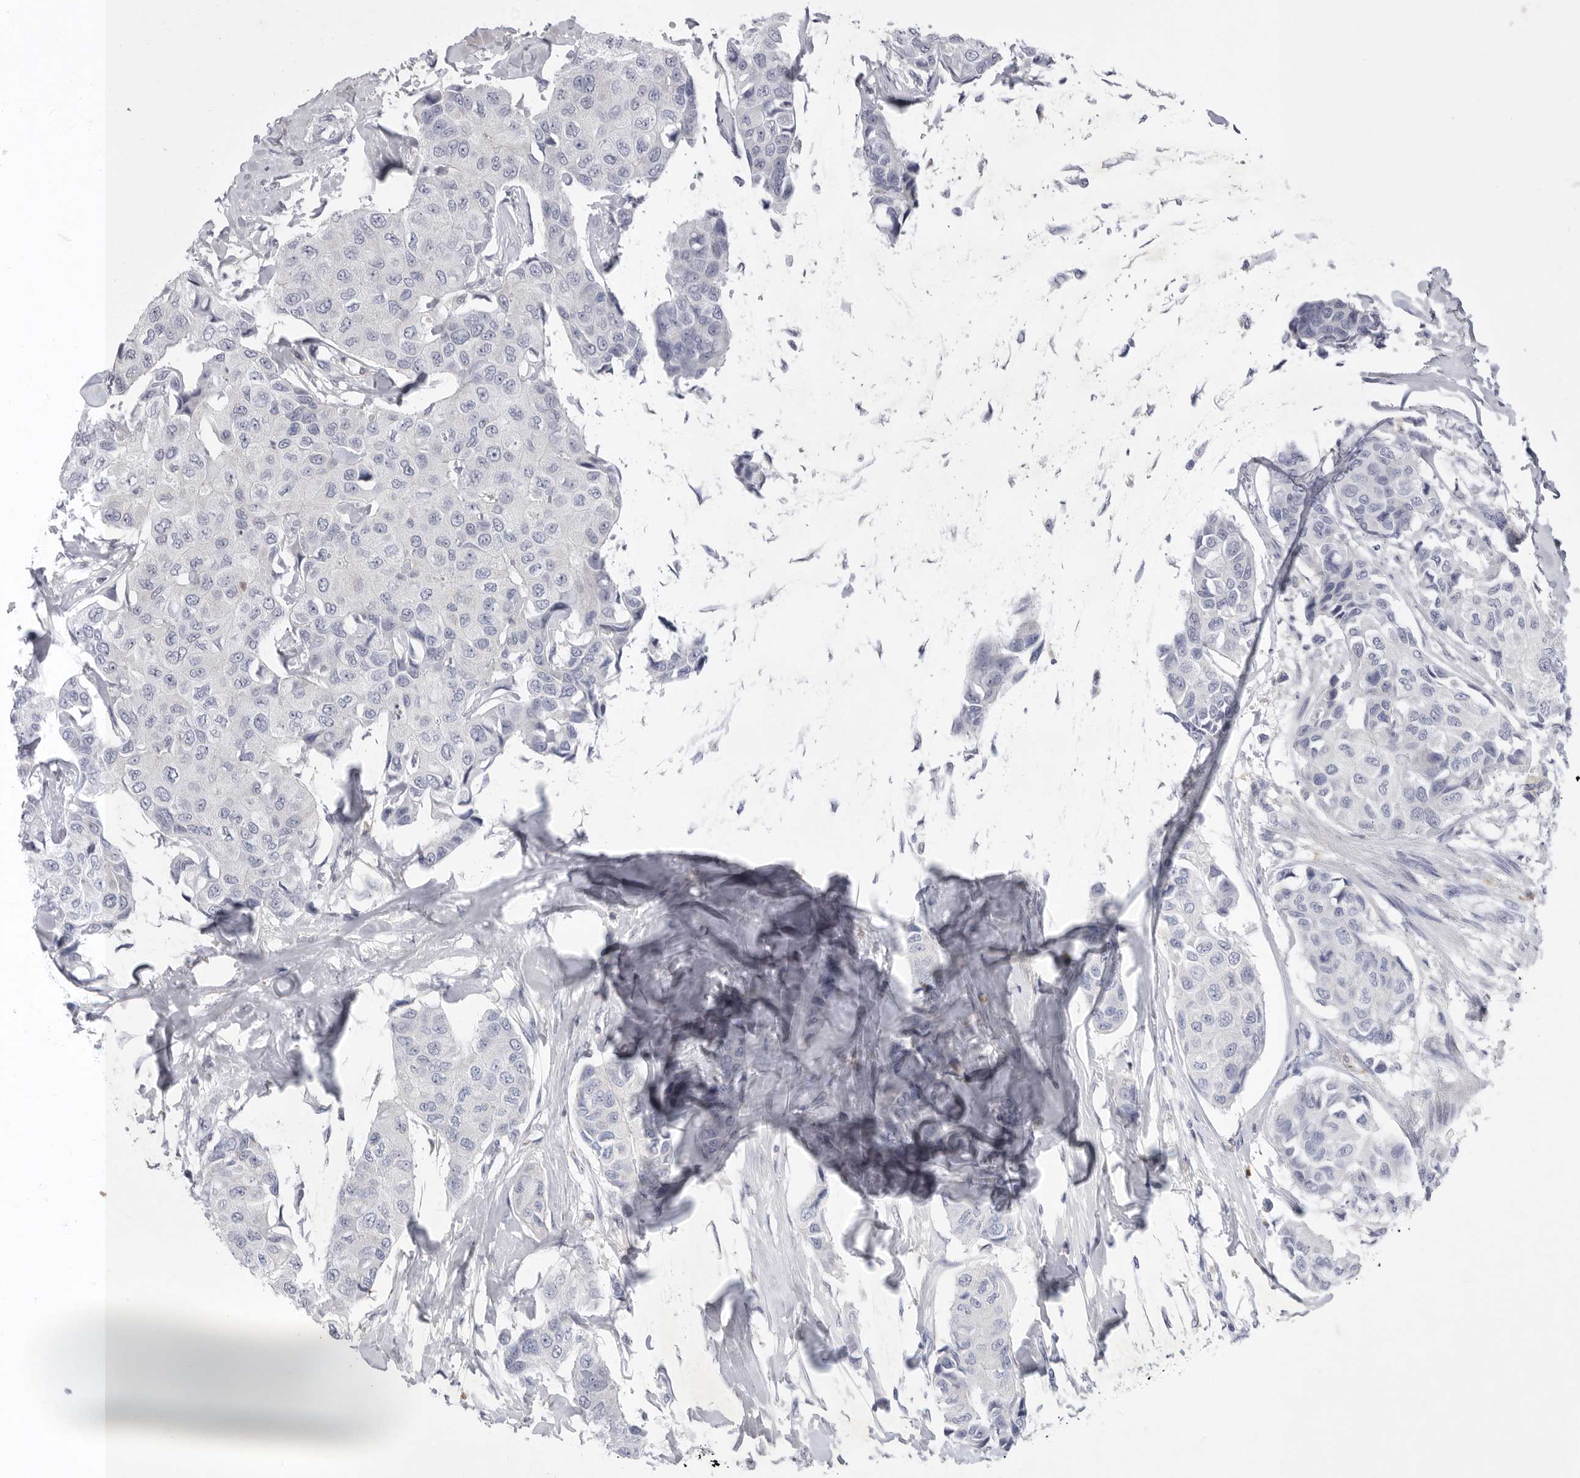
{"staining": {"intensity": "negative", "quantity": "none", "location": "none"}, "tissue": "breast cancer", "cell_type": "Tumor cells", "image_type": "cancer", "snomed": [{"axis": "morphology", "description": "Duct carcinoma"}, {"axis": "topography", "description": "Breast"}], "caption": "An image of human breast cancer is negative for staining in tumor cells.", "gene": "SIGLEC10", "patient": {"sex": "female", "age": 80}}